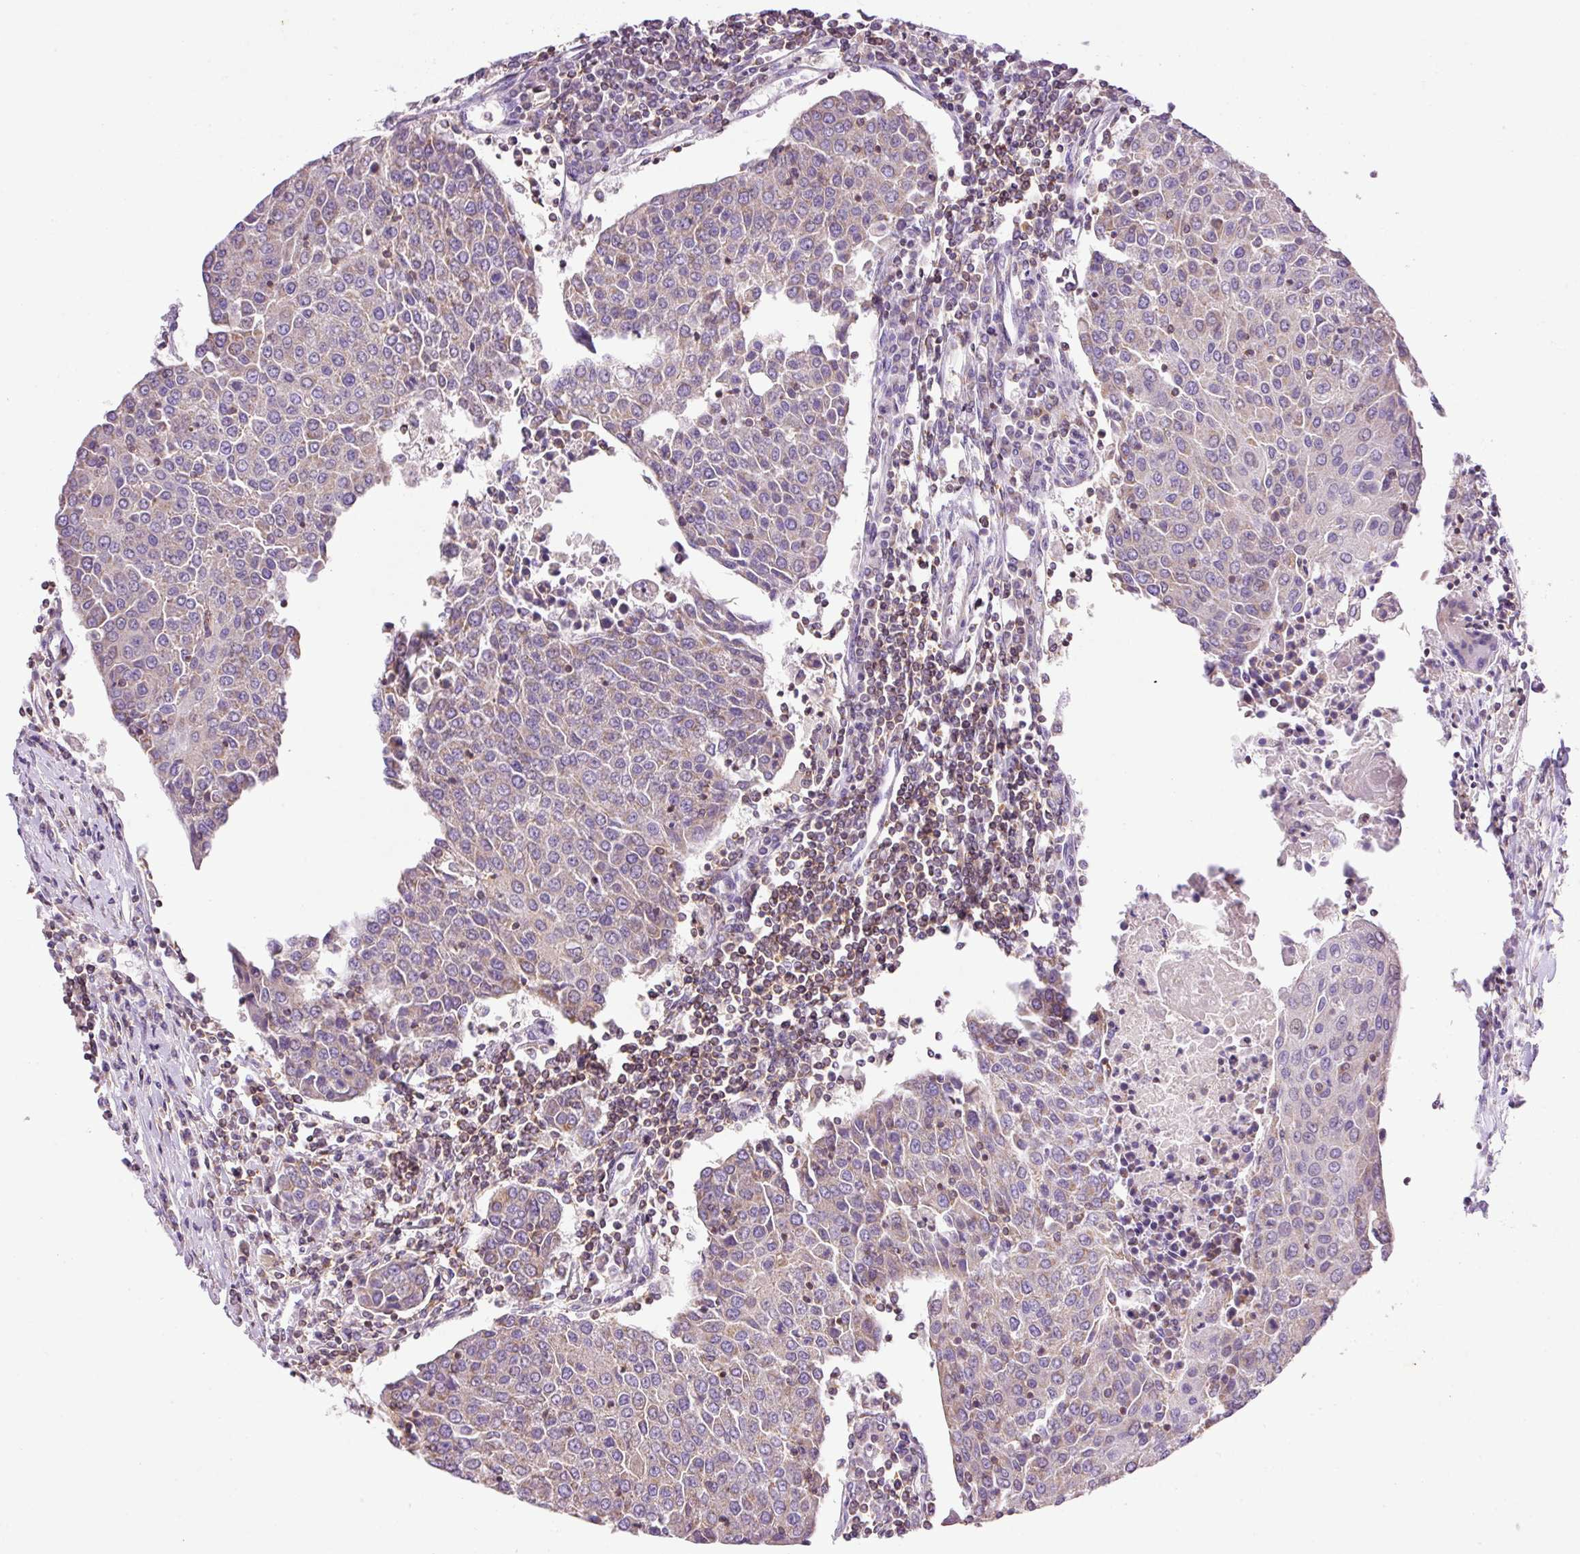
{"staining": {"intensity": "negative", "quantity": "none", "location": "none"}, "tissue": "urothelial cancer", "cell_type": "Tumor cells", "image_type": "cancer", "snomed": [{"axis": "morphology", "description": "Urothelial carcinoma, High grade"}, {"axis": "topography", "description": "Urinary bladder"}], "caption": "A micrograph of human urothelial carcinoma (high-grade) is negative for staining in tumor cells.", "gene": "IMMT", "patient": {"sex": "female", "age": 85}}